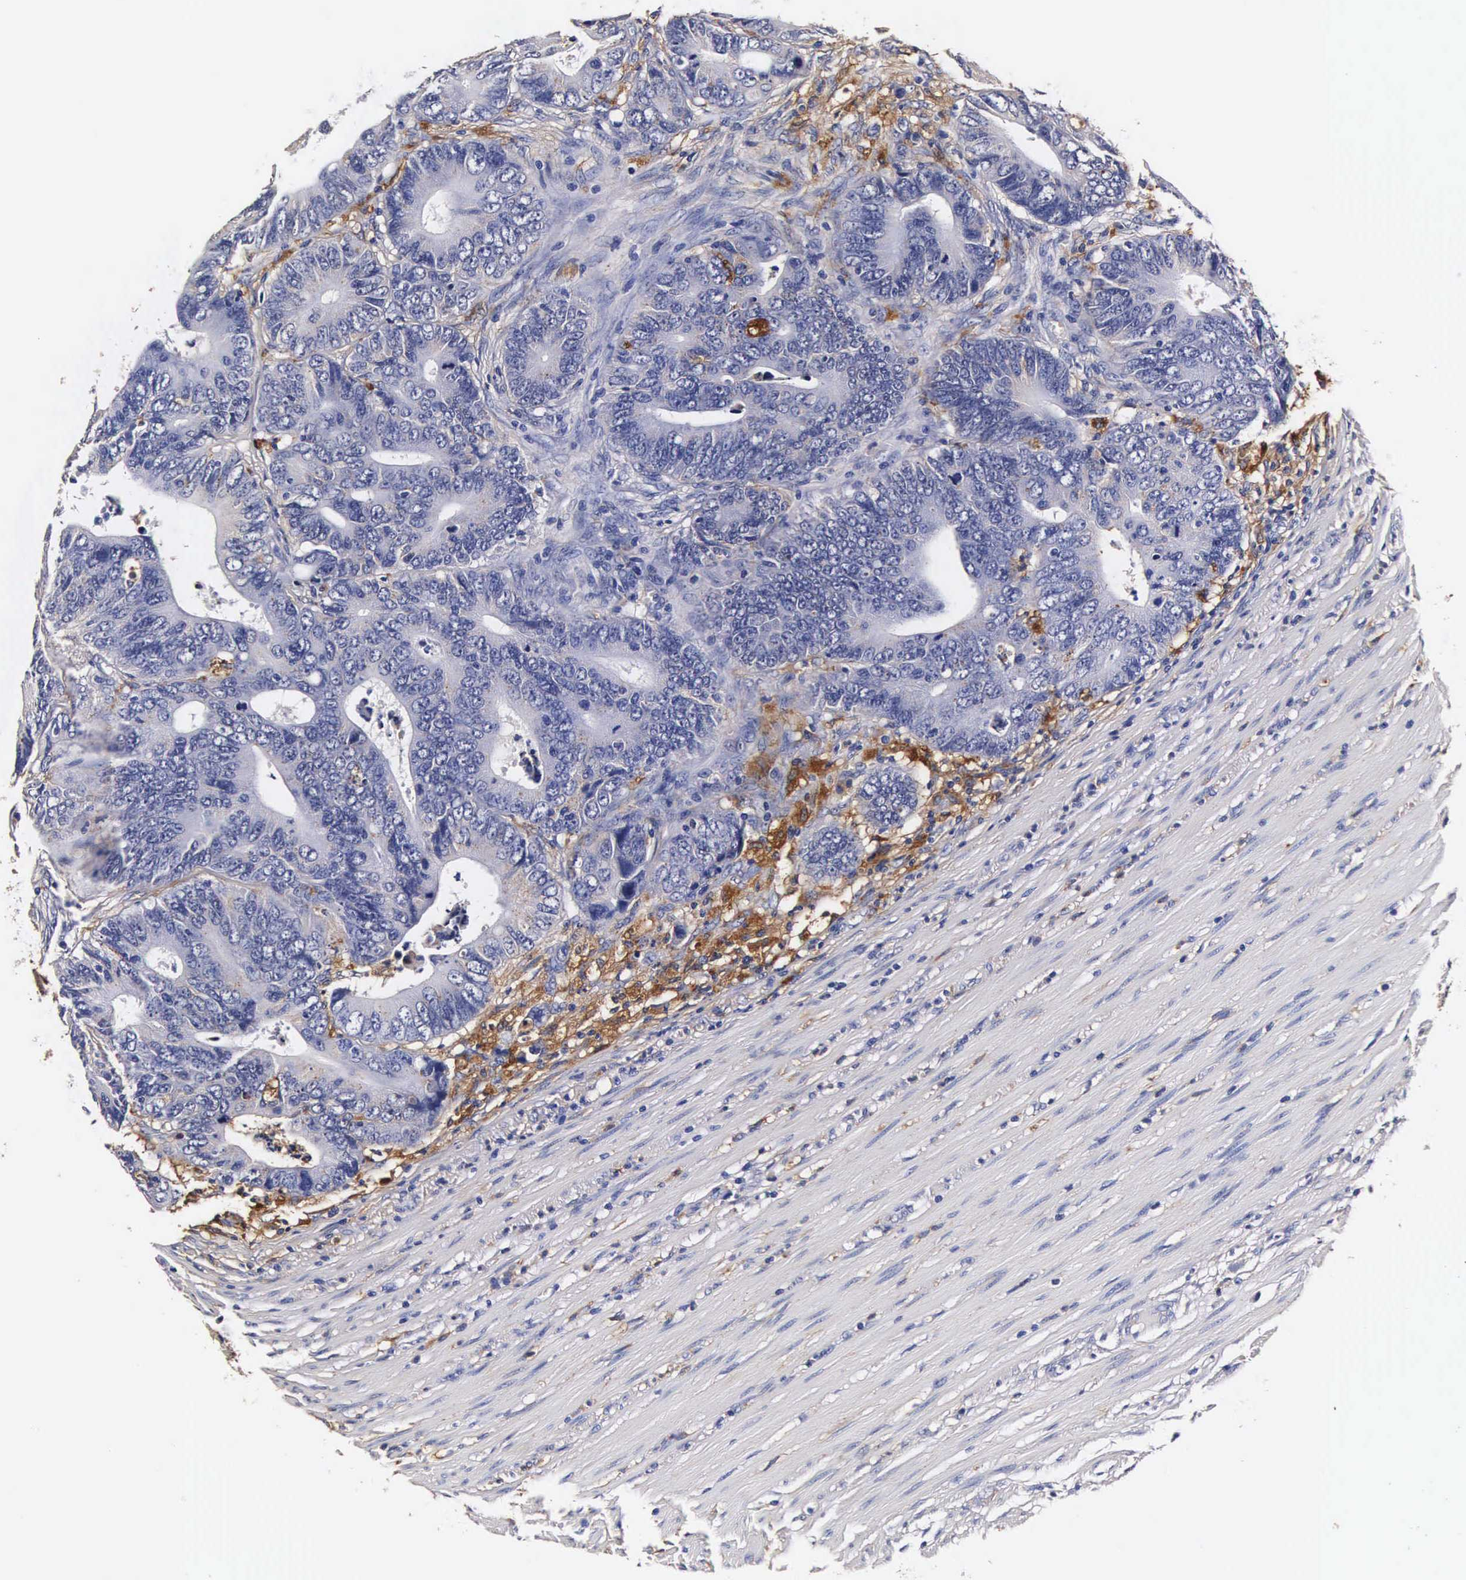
{"staining": {"intensity": "weak", "quantity": "<25%", "location": "cytoplasmic/membranous"}, "tissue": "colorectal cancer", "cell_type": "Tumor cells", "image_type": "cancer", "snomed": [{"axis": "morphology", "description": "Adenocarcinoma, NOS"}, {"axis": "topography", "description": "Colon"}], "caption": "DAB immunohistochemical staining of human colorectal cancer (adenocarcinoma) shows no significant staining in tumor cells.", "gene": "CTSB", "patient": {"sex": "female", "age": 78}}